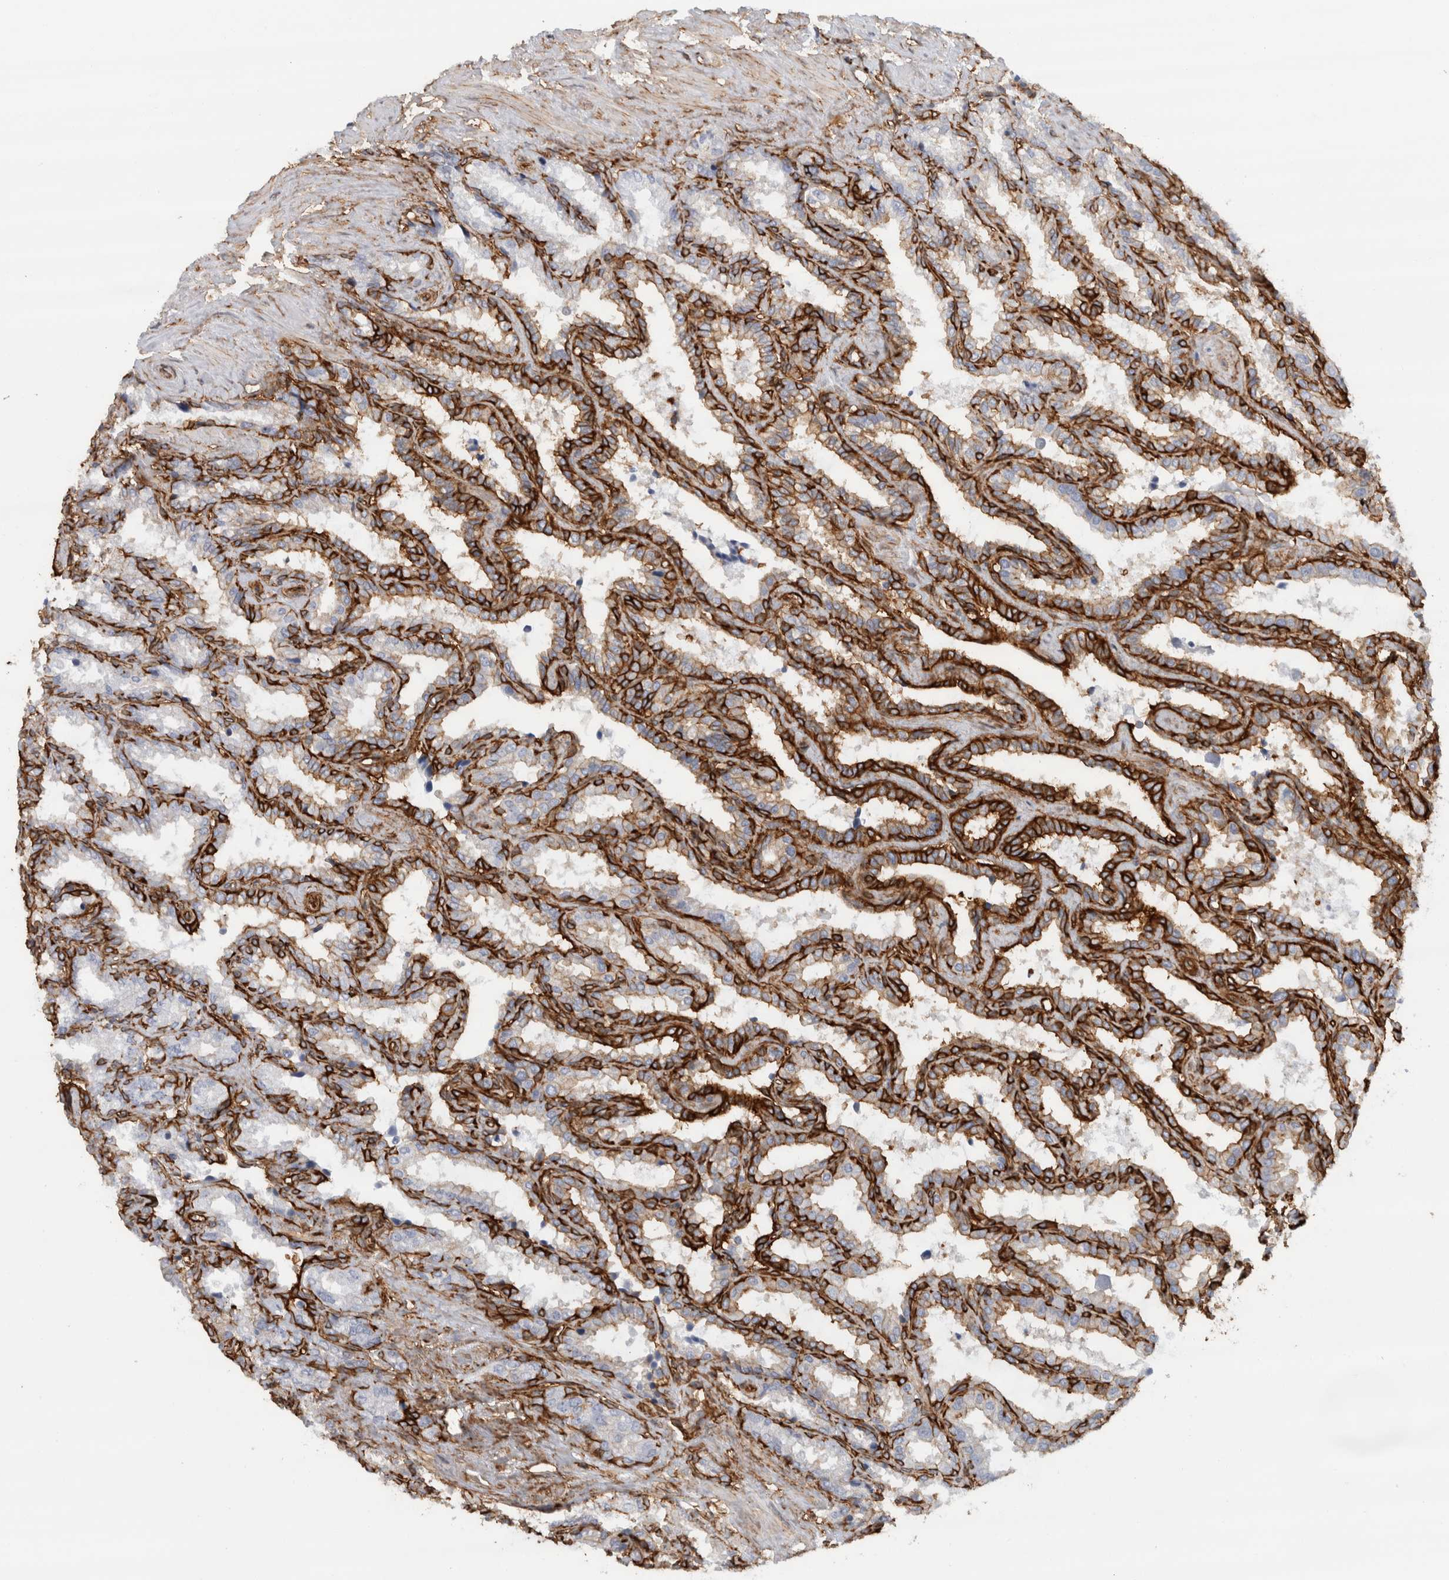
{"staining": {"intensity": "strong", "quantity": "25%-75%", "location": "cytoplasmic/membranous"}, "tissue": "seminal vesicle", "cell_type": "Glandular cells", "image_type": "normal", "snomed": [{"axis": "morphology", "description": "Normal tissue, NOS"}, {"axis": "topography", "description": "Seminal veicle"}], "caption": "Immunohistochemical staining of benign human seminal vesicle exhibits strong cytoplasmic/membranous protein positivity in about 25%-75% of glandular cells.", "gene": "AHNAK", "patient": {"sex": "male", "age": 46}}